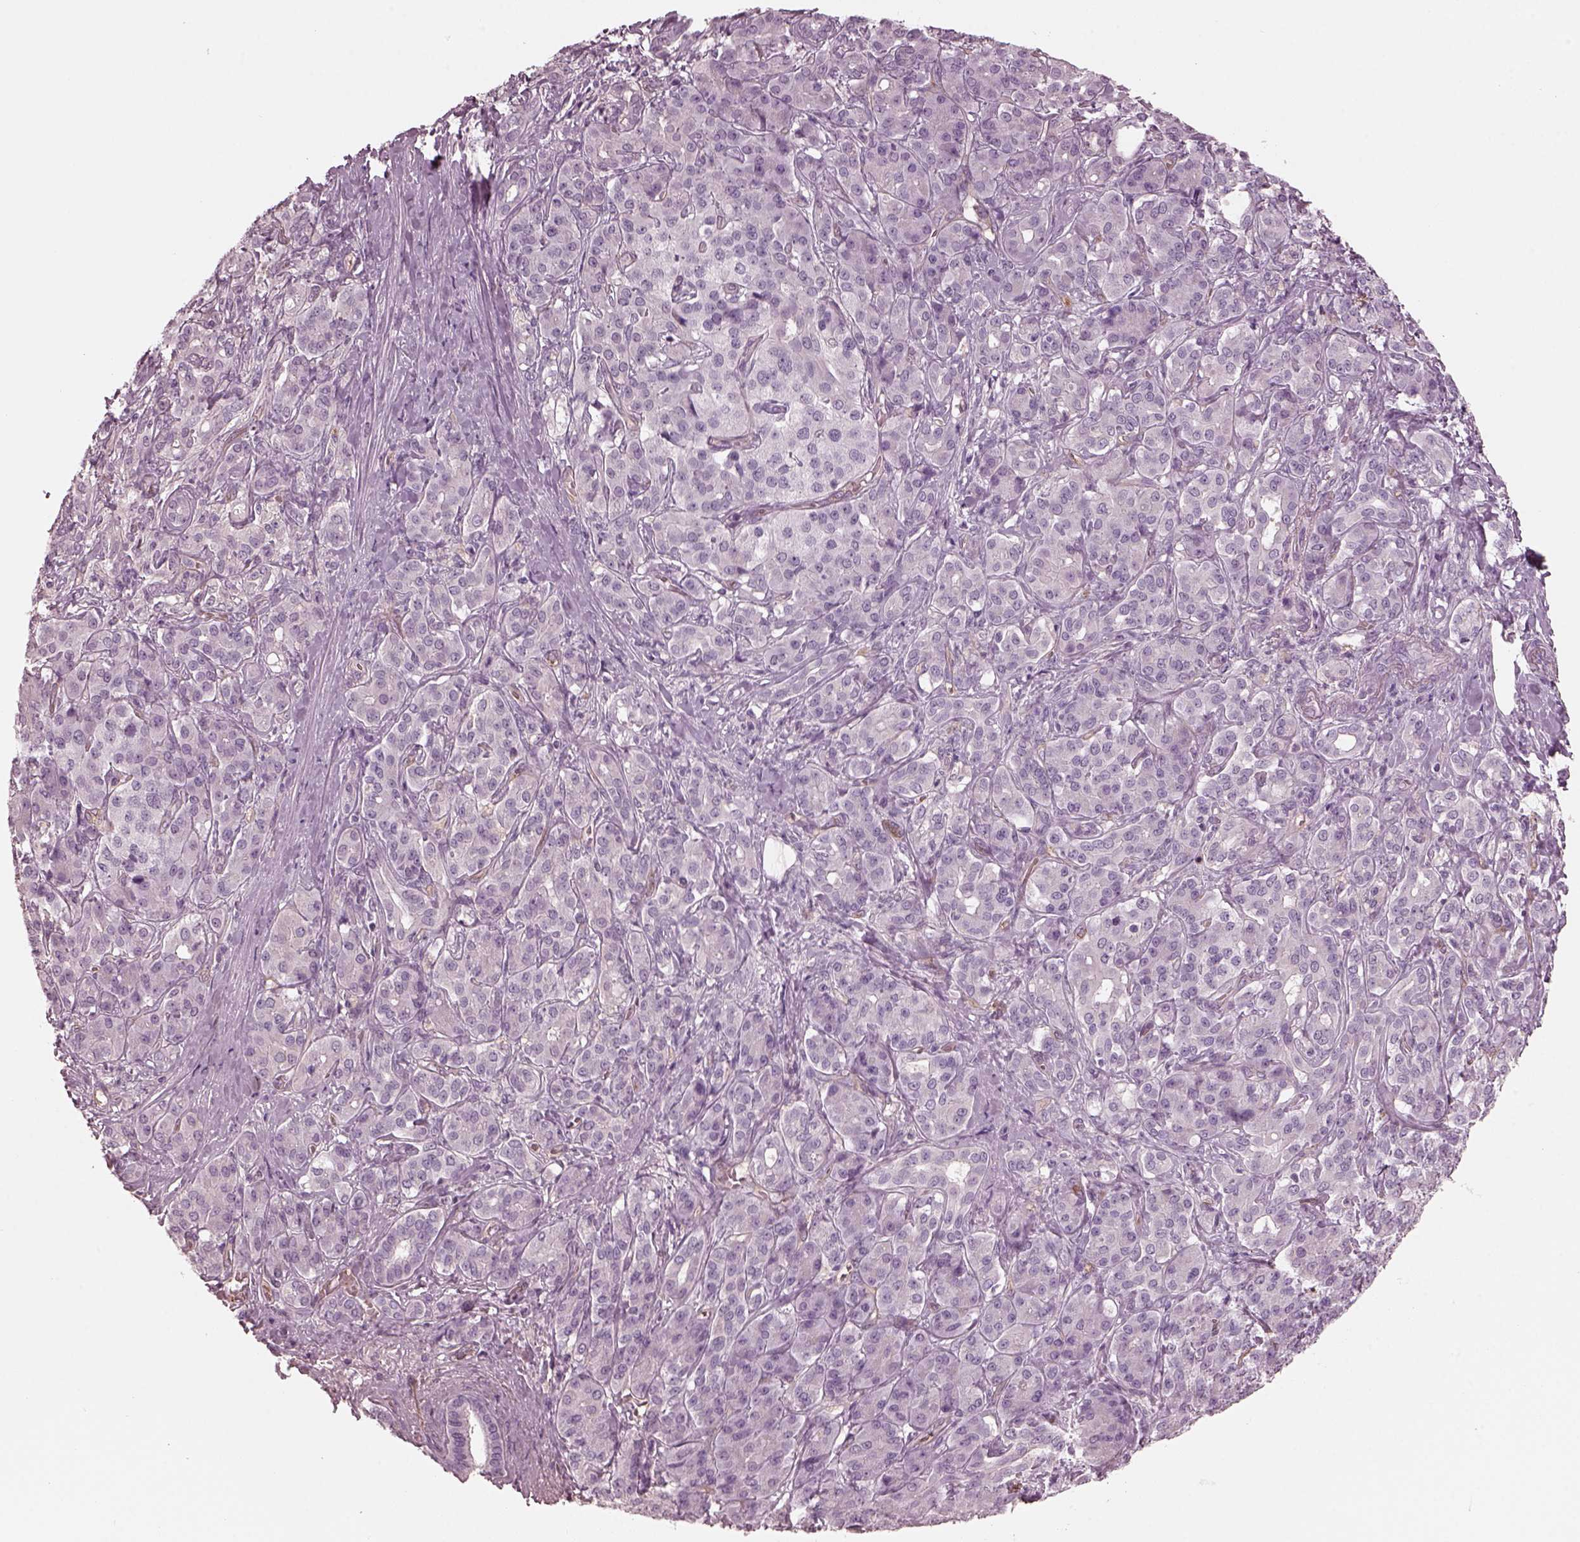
{"staining": {"intensity": "negative", "quantity": "none", "location": "none"}, "tissue": "pancreatic cancer", "cell_type": "Tumor cells", "image_type": "cancer", "snomed": [{"axis": "morphology", "description": "Normal tissue, NOS"}, {"axis": "morphology", "description": "Inflammation, NOS"}, {"axis": "morphology", "description": "Adenocarcinoma, NOS"}, {"axis": "topography", "description": "Pancreas"}], "caption": "A high-resolution photomicrograph shows immunohistochemistry (IHC) staining of adenocarcinoma (pancreatic), which displays no significant positivity in tumor cells.", "gene": "EIF4E1B", "patient": {"sex": "male", "age": 57}}